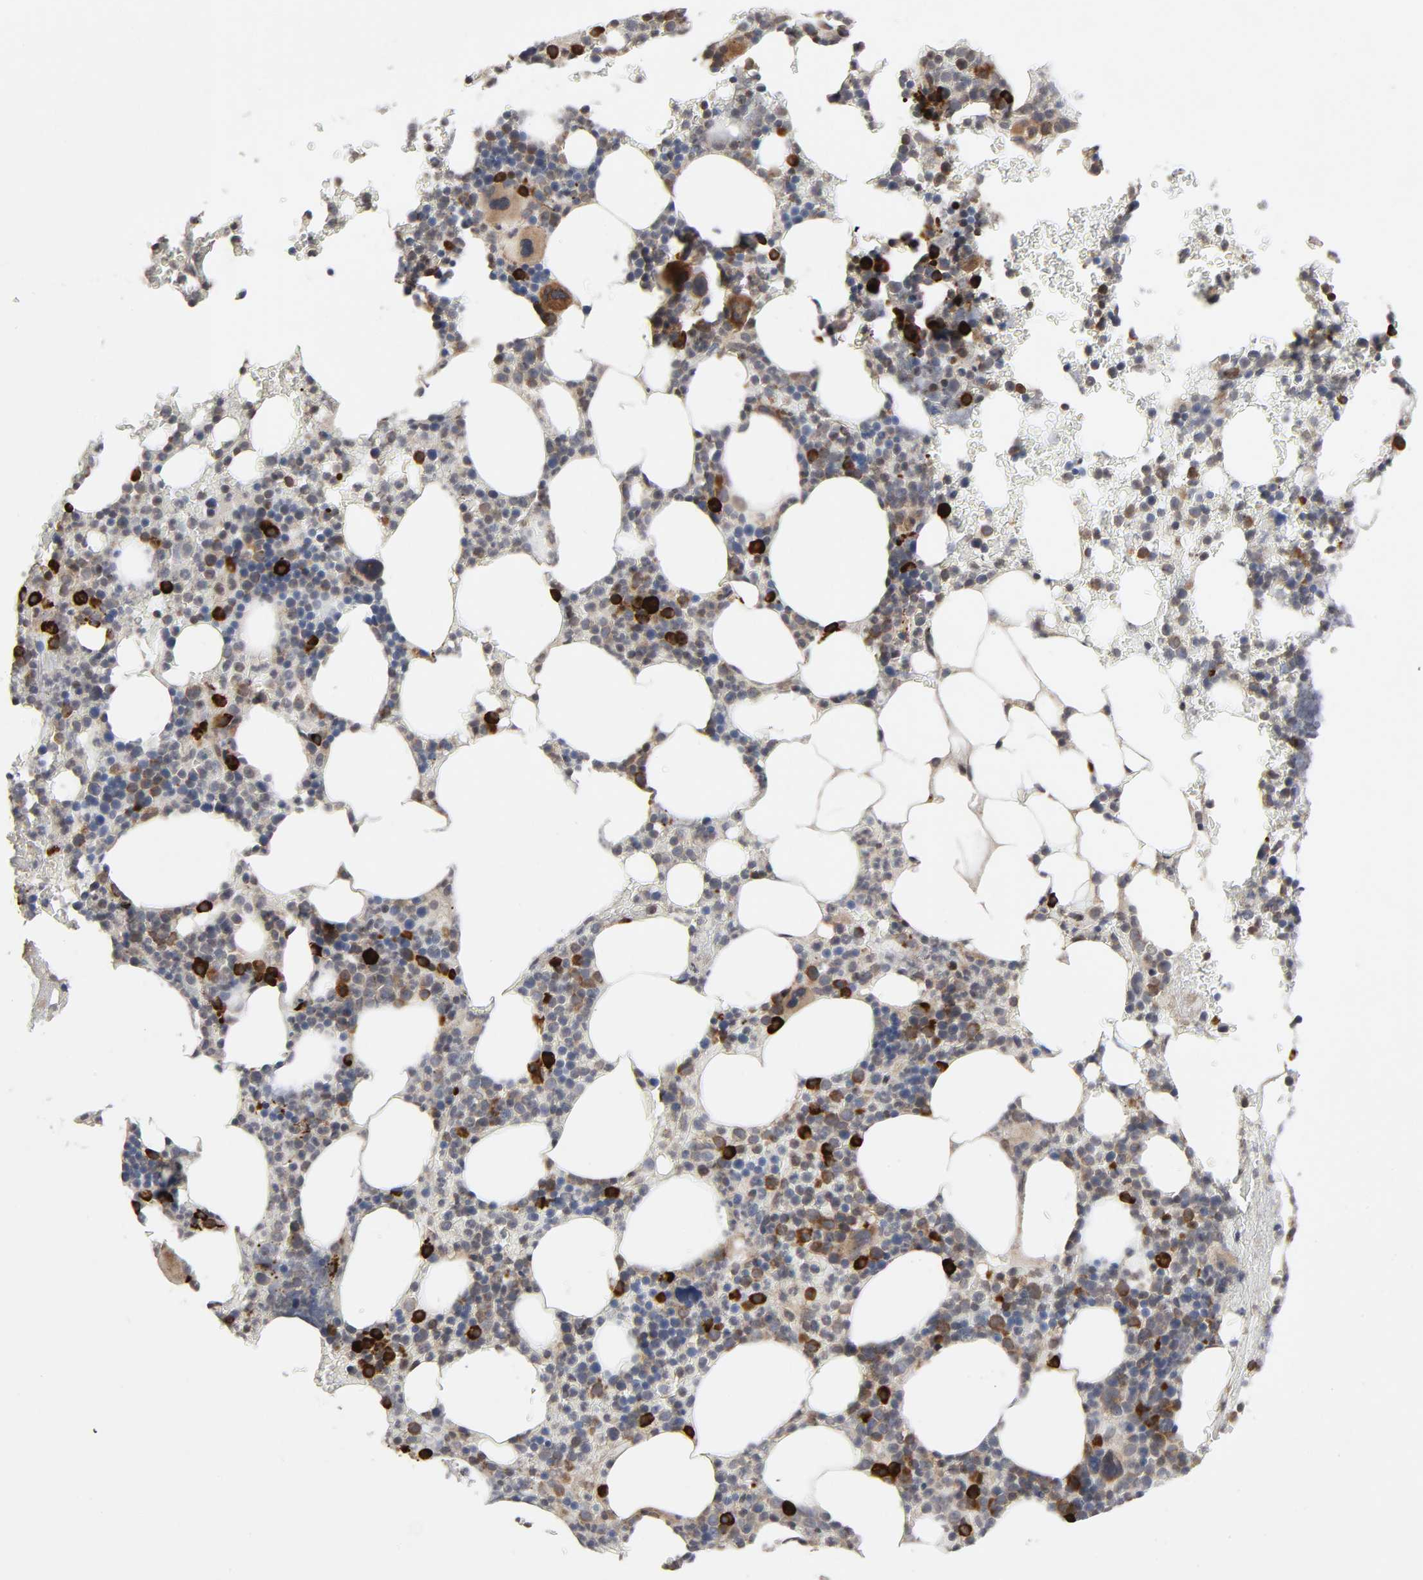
{"staining": {"intensity": "strong", "quantity": "25%-75%", "location": "cytoplasmic/membranous"}, "tissue": "bone marrow", "cell_type": "Hematopoietic cells", "image_type": "normal", "snomed": [{"axis": "morphology", "description": "Normal tissue, NOS"}, {"axis": "topography", "description": "Bone marrow"}], "caption": "IHC photomicrograph of normal bone marrow stained for a protein (brown), which shows high levels of strong cytoplasmic/membranous expression in approximately 25%-75% of hematopoietic cells.", "gene": "SLC30A9", "patient": {"sex": "female", "age": 66}}